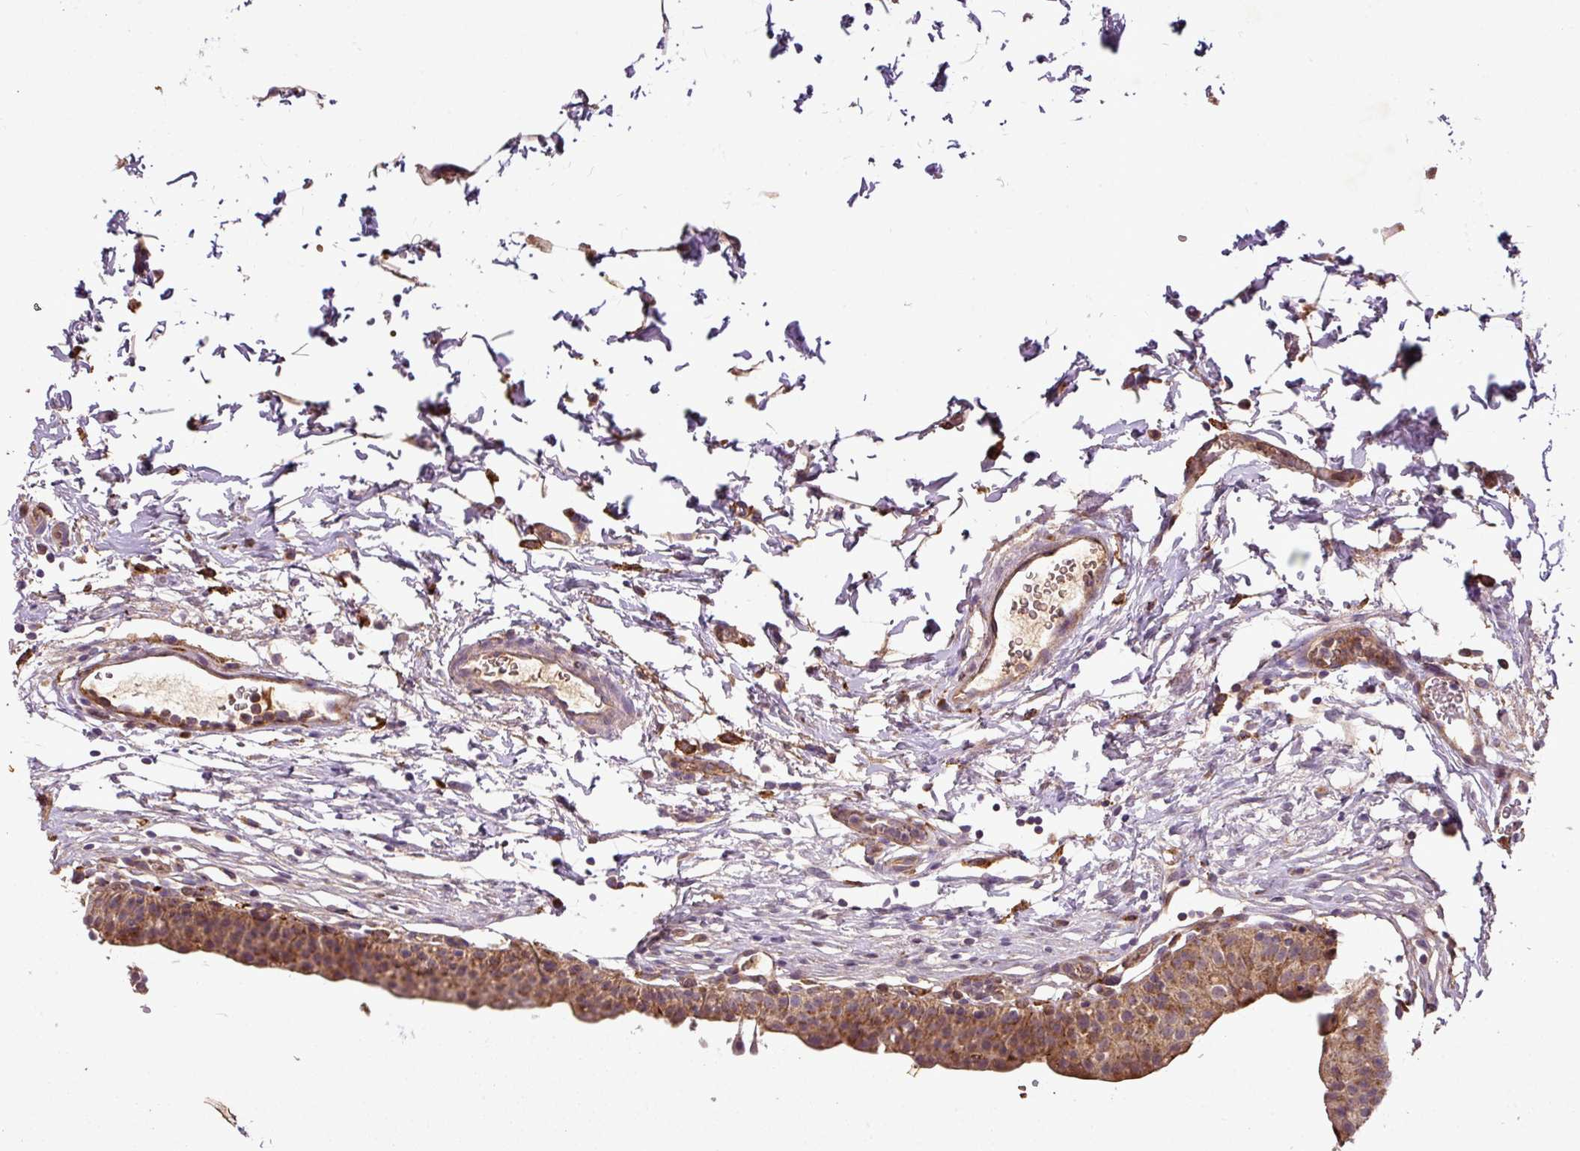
{"staining": {"intensity": "moderate", "quantity": ">75%", "location": "cytoplasmic/membranous"}, "tissue": "urinary bladder", "cell_type": "Urothelial cells", "image_type": "normal", "snomed": [{"axis": "morphology", "description": "Normal tissue, NOS"}, {"axis": "topography", "description": "Urinary bladder"}, {"axis": "topography", "description": "Peripheral nerve tissue"}], "caption": "This image shows unremarkable urinary bladder stained with immunohistochemistry to label a protein in brown. The cytoplasmic/membranous of urothelial cells show moderate positivity for the protein. Nuclei are counter-stained blue.", "gene": "ZNF513", "patient": {"sex": "male", "age": 55}}